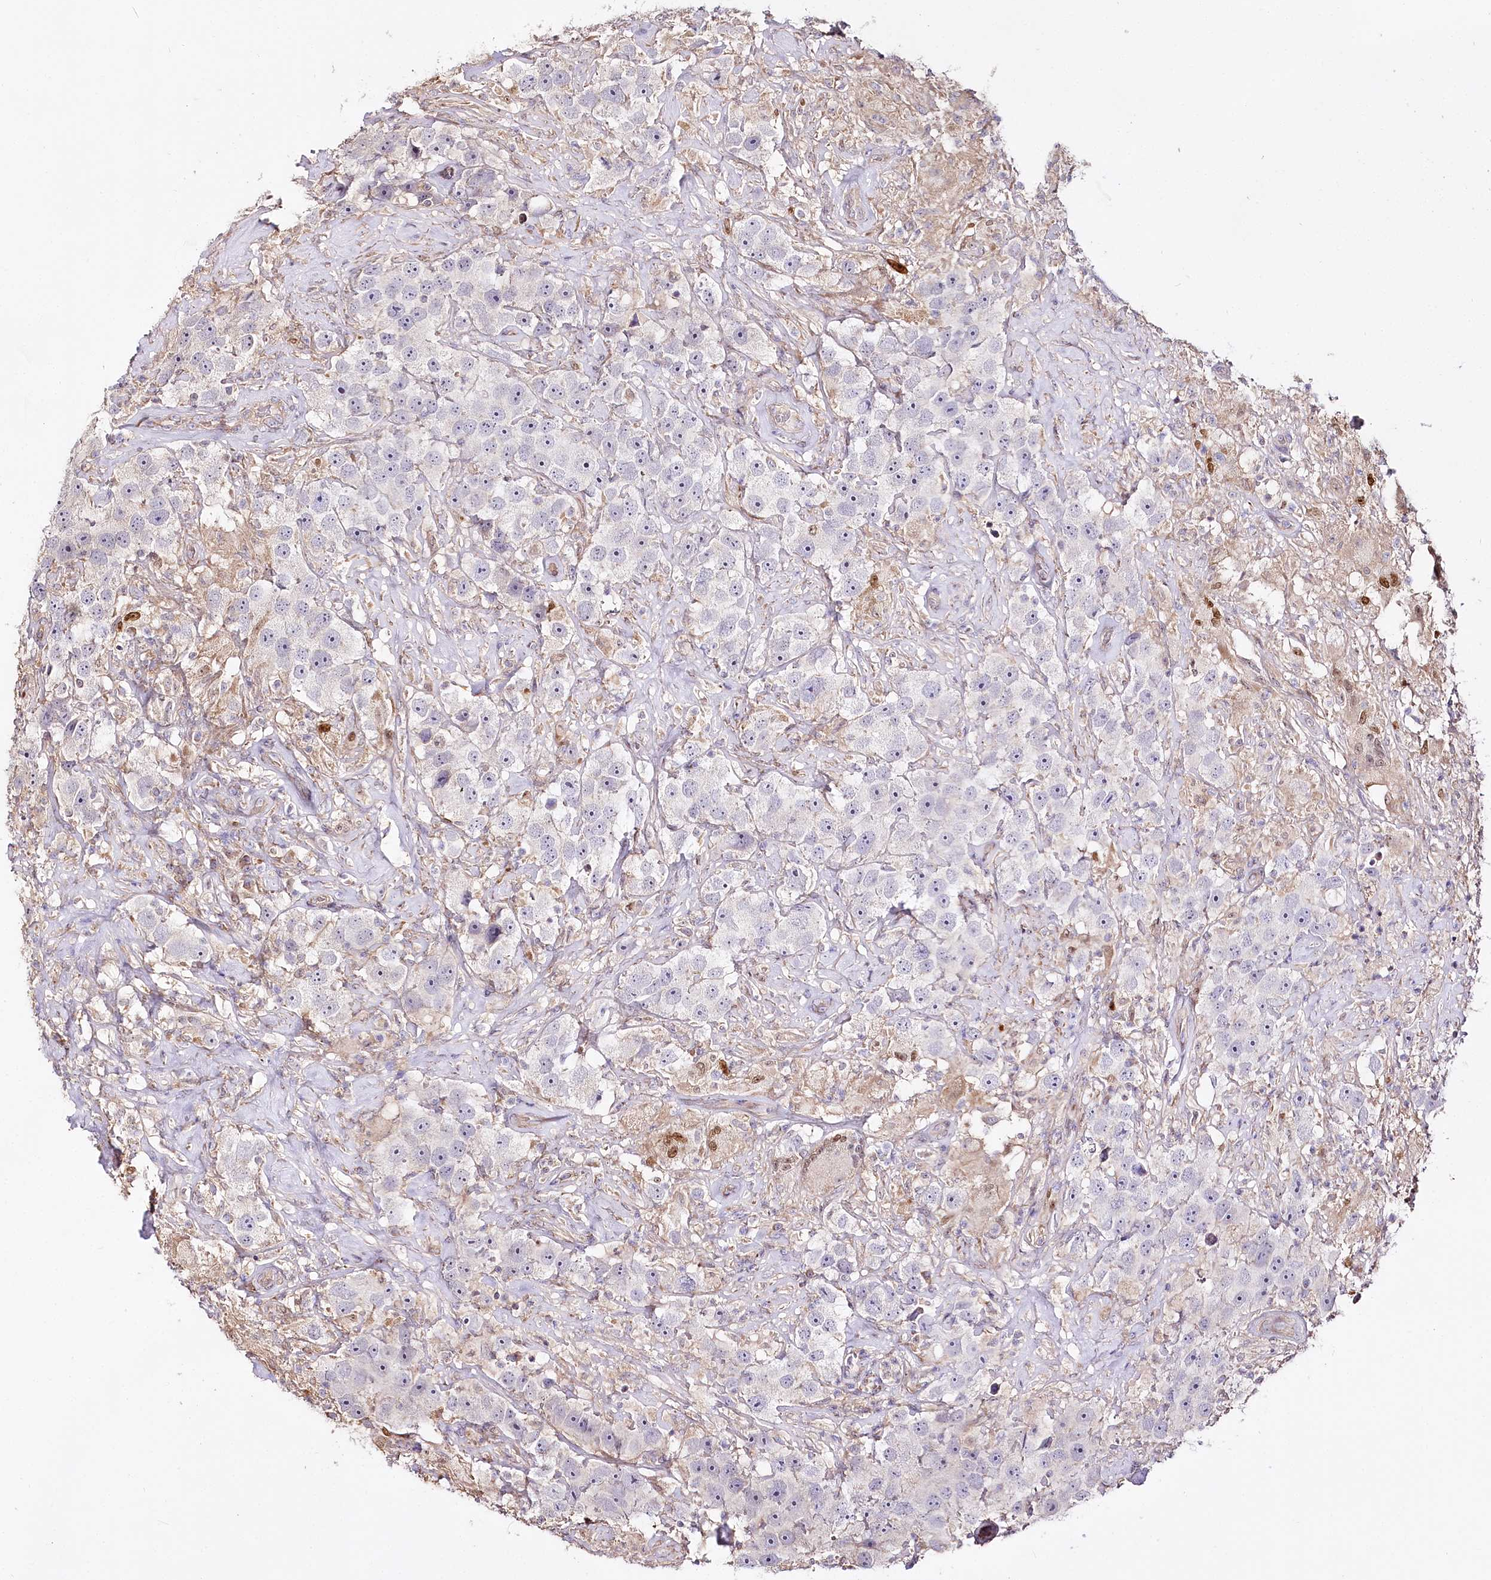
{"staining": {"intensity": "negative", "quantity": "none", "location": "none"}, "tissue": "testis cancer", "cell_type": "Tumor cells", "image_type": "cancer", "snomed": [{"axis": "morphology", "description": "Seminoma, NOS"}, {"axis": "topography", "description": "Testis"}], "caption": "IHC of seminoma (testis) displays no staining in tumor cells.", "gene": "ZNF226", "patient": {"sex": "male", "age": 49}}